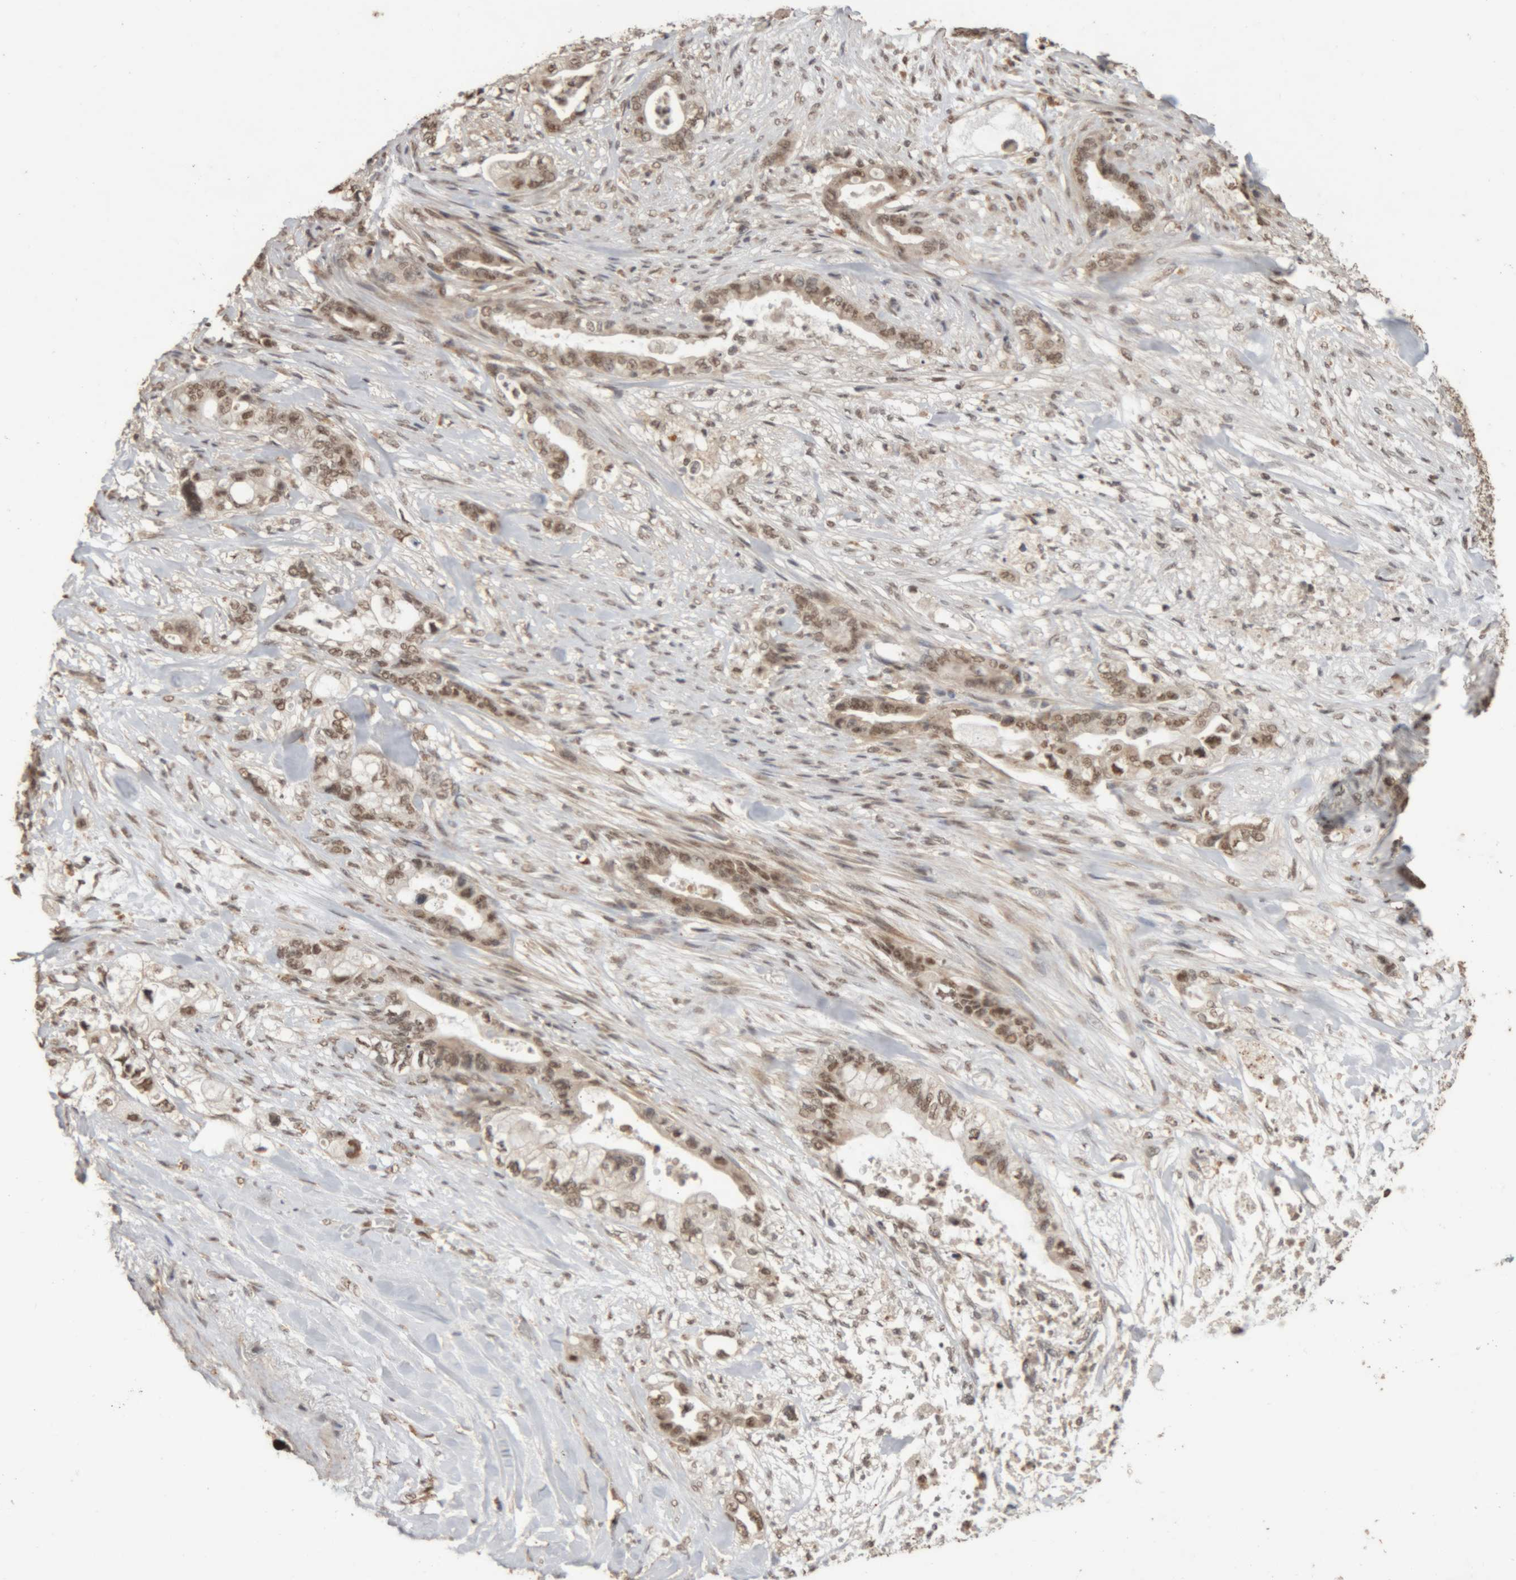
{"staining": {"intensity": "moderate", "quantity": ">75%", "location": "nuclear"}, "tissue": "pancreatic cancer", "cell_type": "Tumor cells", "image_type": "cancer", "snomed": [{"axis": "morphology", "description": "Adenocarcinoma, NOS"}, {"axis": "topography", "description": "Pancreas"}], "caption": "Moderate nuclear staining is seen in about >75% of tumor cells in adenocarcinoma (pancreatic). (Stains: DAB (3,3'-diaminobenzidine) in brown, nuclei in blue, Microscopy: brightfield microscopy at high magnification).", "gene": "KEAP1", "patient": {"sex": "male", "age": 70}}